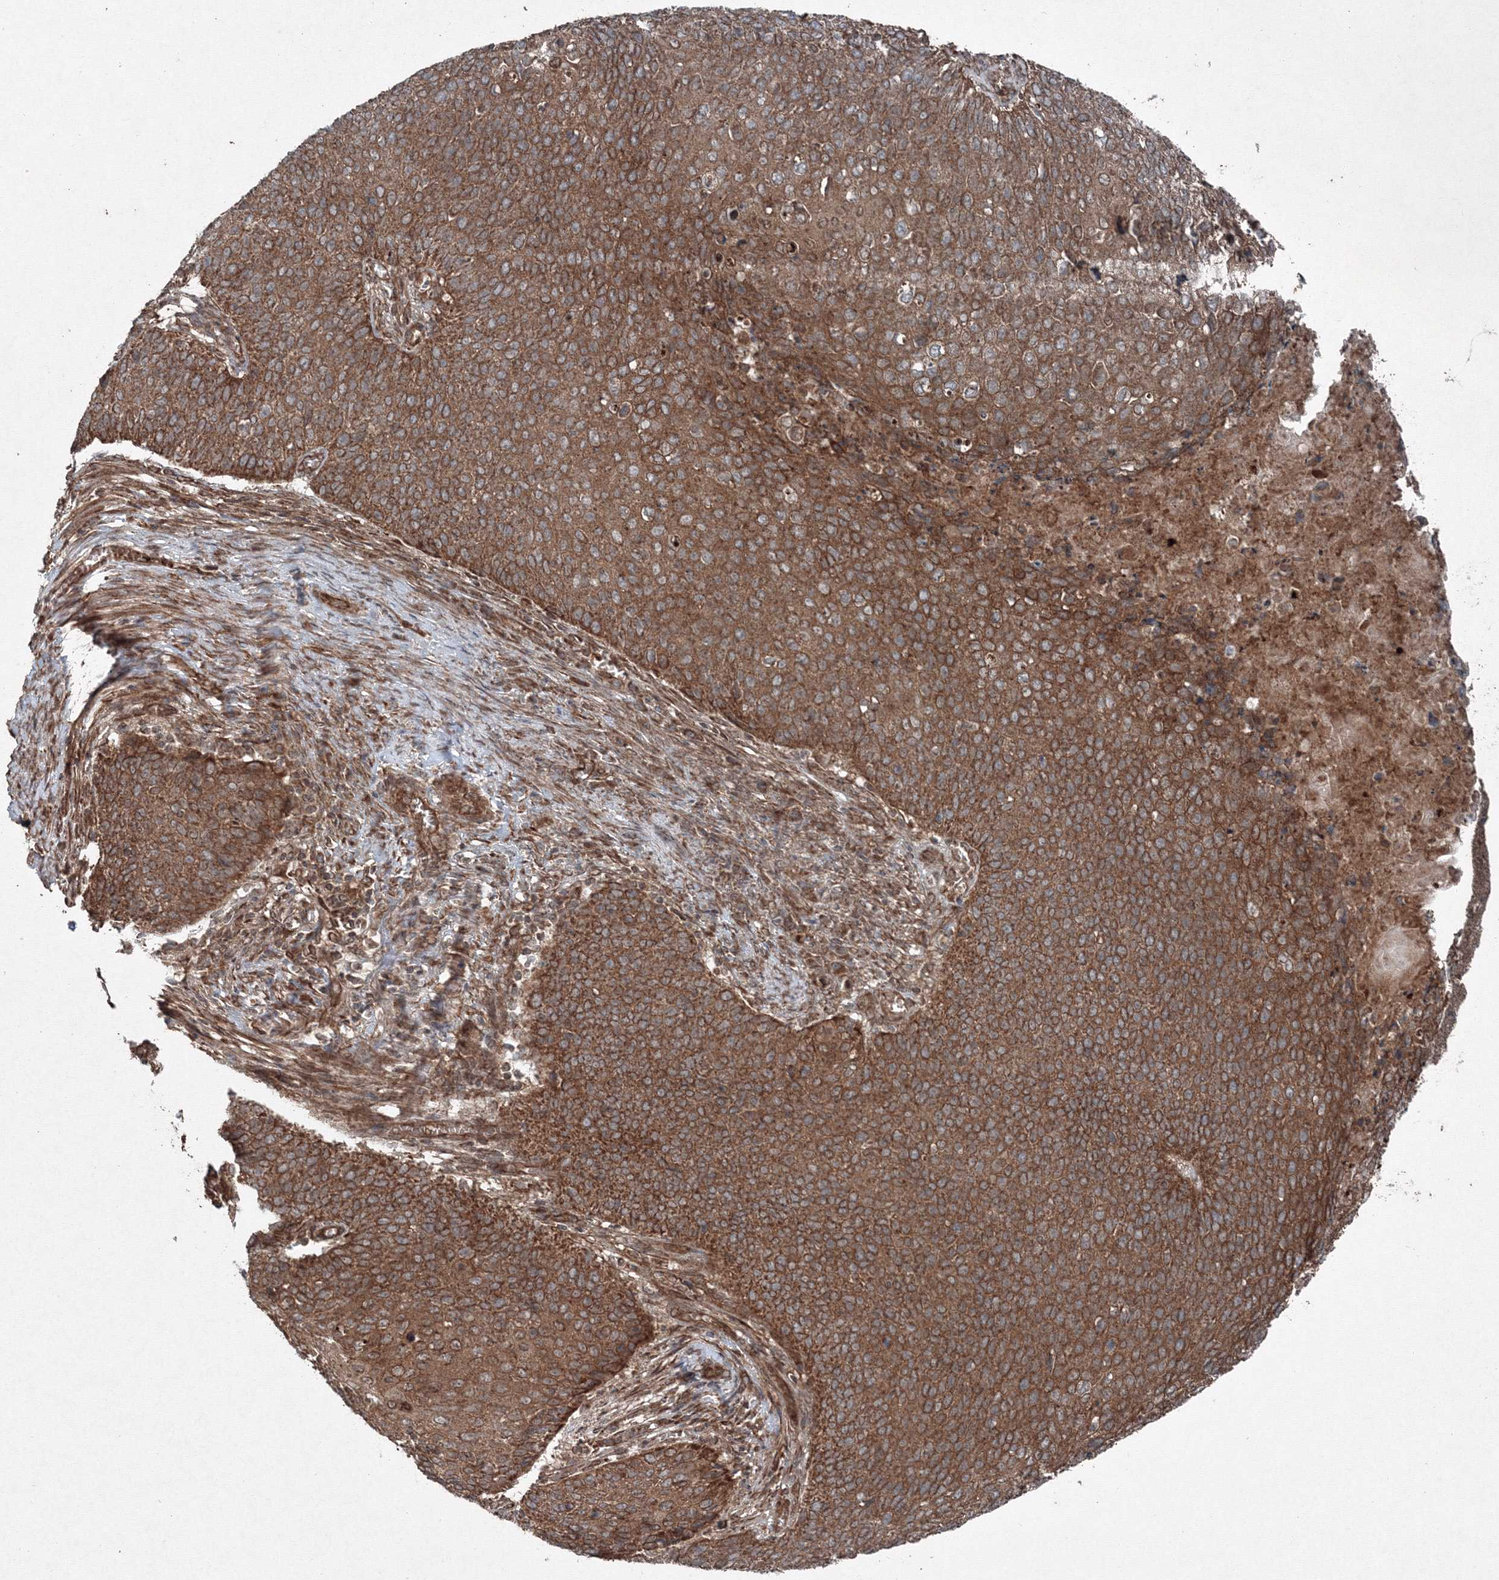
{"staining": {"intensity": "strong", "quantity": ">75%", "location": "cytoplasmic/membranous"}, "tissue": "cervical cancer", "cell_type": "Tumor cells", "image_type": "cancer", "snomed": [{"axis": "morphology", "description": "Squamous cell carcinoma, NOS"}, {"axis": "topography", "description": "Cervix"}], "caption": "There is high levels of strong cytoplasmic/membranous positivity in tumor cells of cervical cancer (squamous cell carcinoma), as demonstrated by immunohistochemical staining (brown color).", "gene": "COPS7B", "patient": {"sex": "female", "age": 39}}